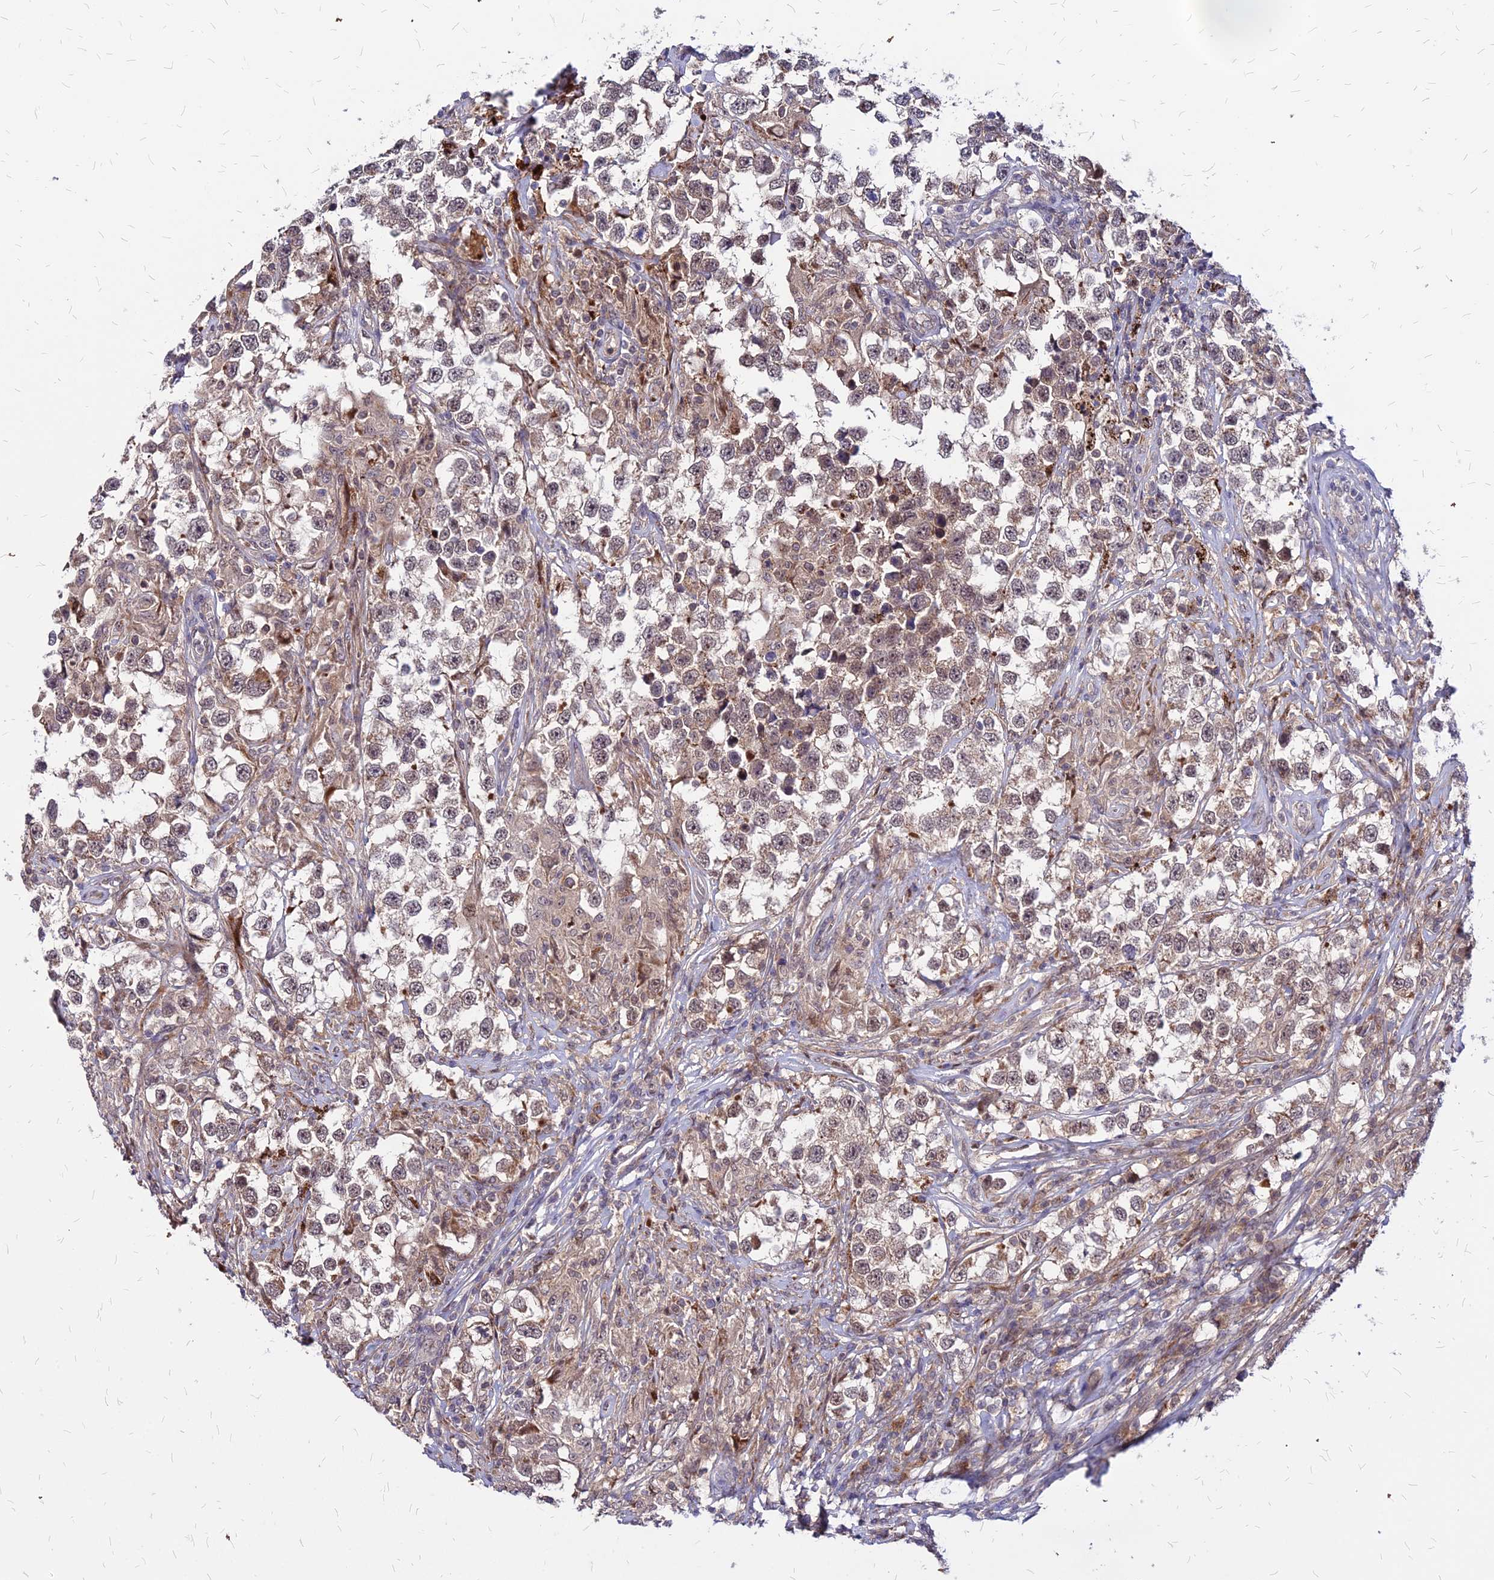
{"staining": {"intensity": "weak", "quantity": "25%-75%", "location": "cytoplasmic/membranous,nuclear"}, "tissue": "testis cancer", "cell_type": "Tumor cells", "image_type": "cancer", "snomed": [{"axis": "morphology", "description": "Seminoma, NOS"}, {"axis": "topography", "description": "Testis"}], "caption": "Brown immunohistochemical staining in human seminoma (testis) displays weak cytoplasmic/membranous and nuclear positivity in about 25%-75% of tumor cells.", "gene": "APBA3", "patient": {"sex": "male", "age": 46}}